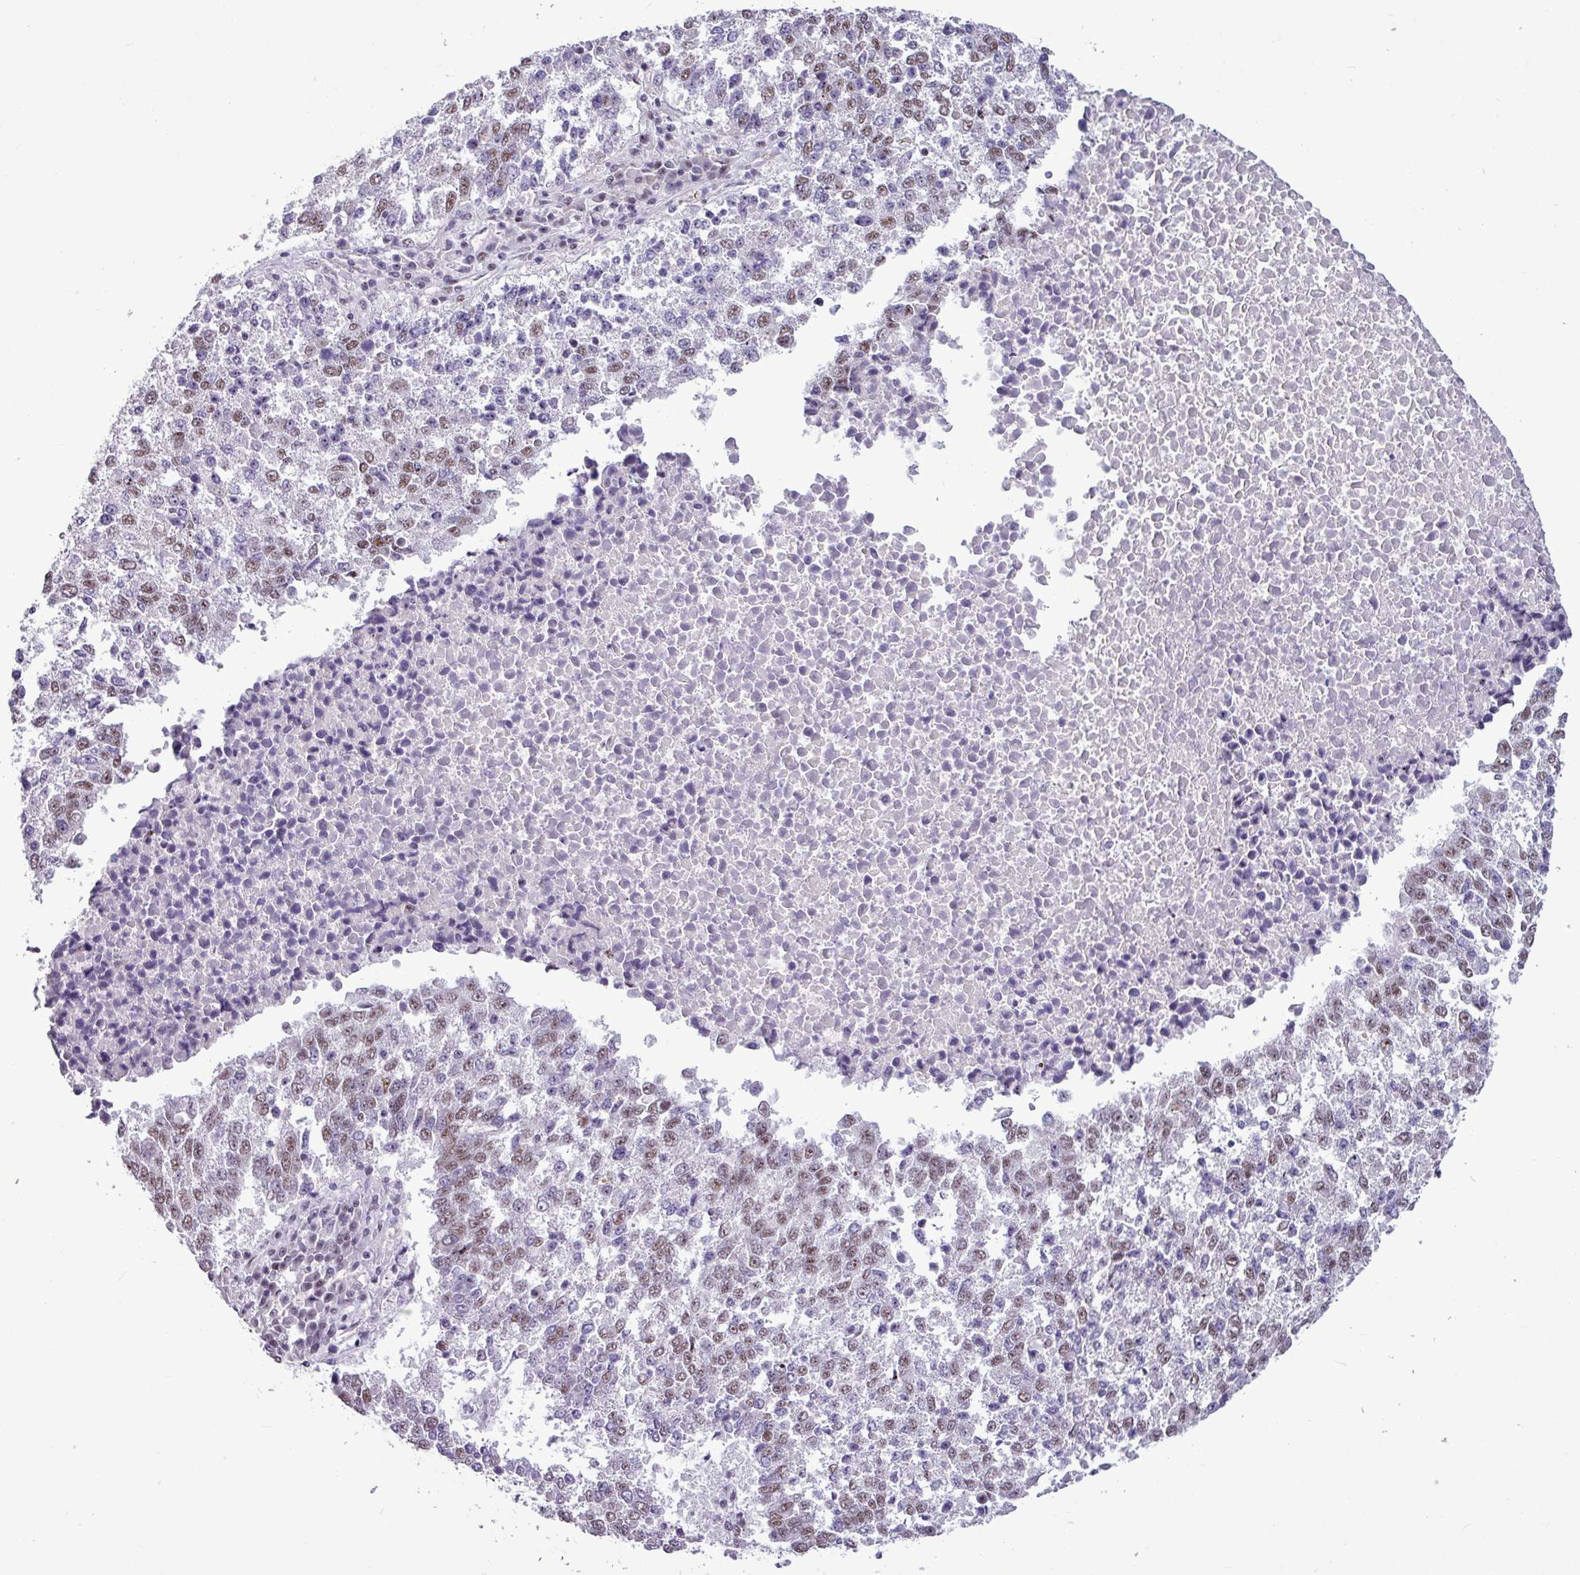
{"staining": {"intensity": "moderate", "quantity": ">75%", "location": "nuclear"}, "tissue": "lung cancer", "cell_type": "Tumor cells", "image_type": "cancer", "snomed": [{"axis": "morphology", "description": "Squamous cell carcinoma, NOS"}, {"axis": "topography", "description": "Lung"}], "caption": "Lung squamous cell carcinoma tissue exhibits moderate nuclear staining in about >75% of tumor cells", "gene": "UTP18", "patient": {"sex": "male", "age": 73}}